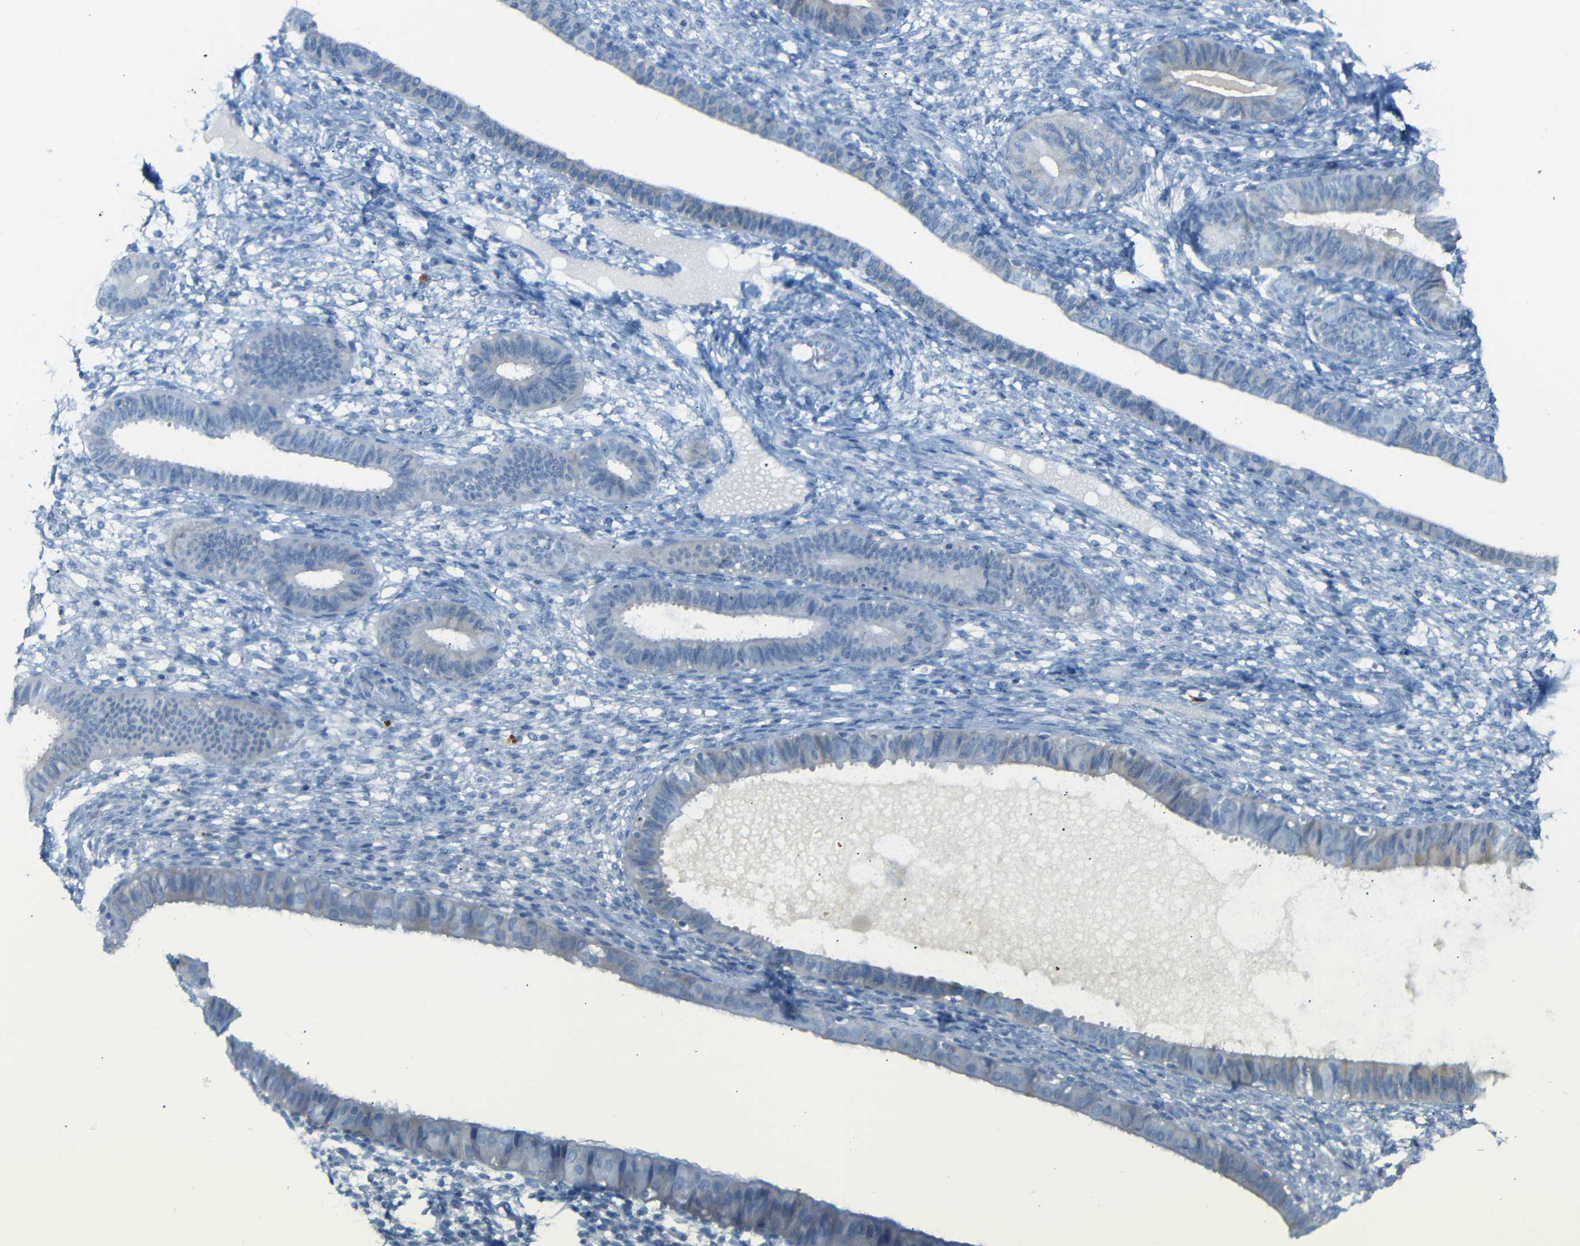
{"staining": {"intensity": "negative", "quantity": "none", "location": "none"}, "tissue": "endometrium", "cell_type": "Cells in endometrial stroma", "image_type": "normal", "snomed": [{"axis": "morphology", "description": "Normal tissue, NOS"}, {"axis": "topography", "description": "Endometrium"}], "caption": "This photomicrograph is of normal endometrium stained with IHC to label a protein in brown with the nuclei are counter-stained blue. There is no staining in cells in endometrial stroma.", "gene": "FCRL1", "patient": {"sex": "female", "age": 61}}